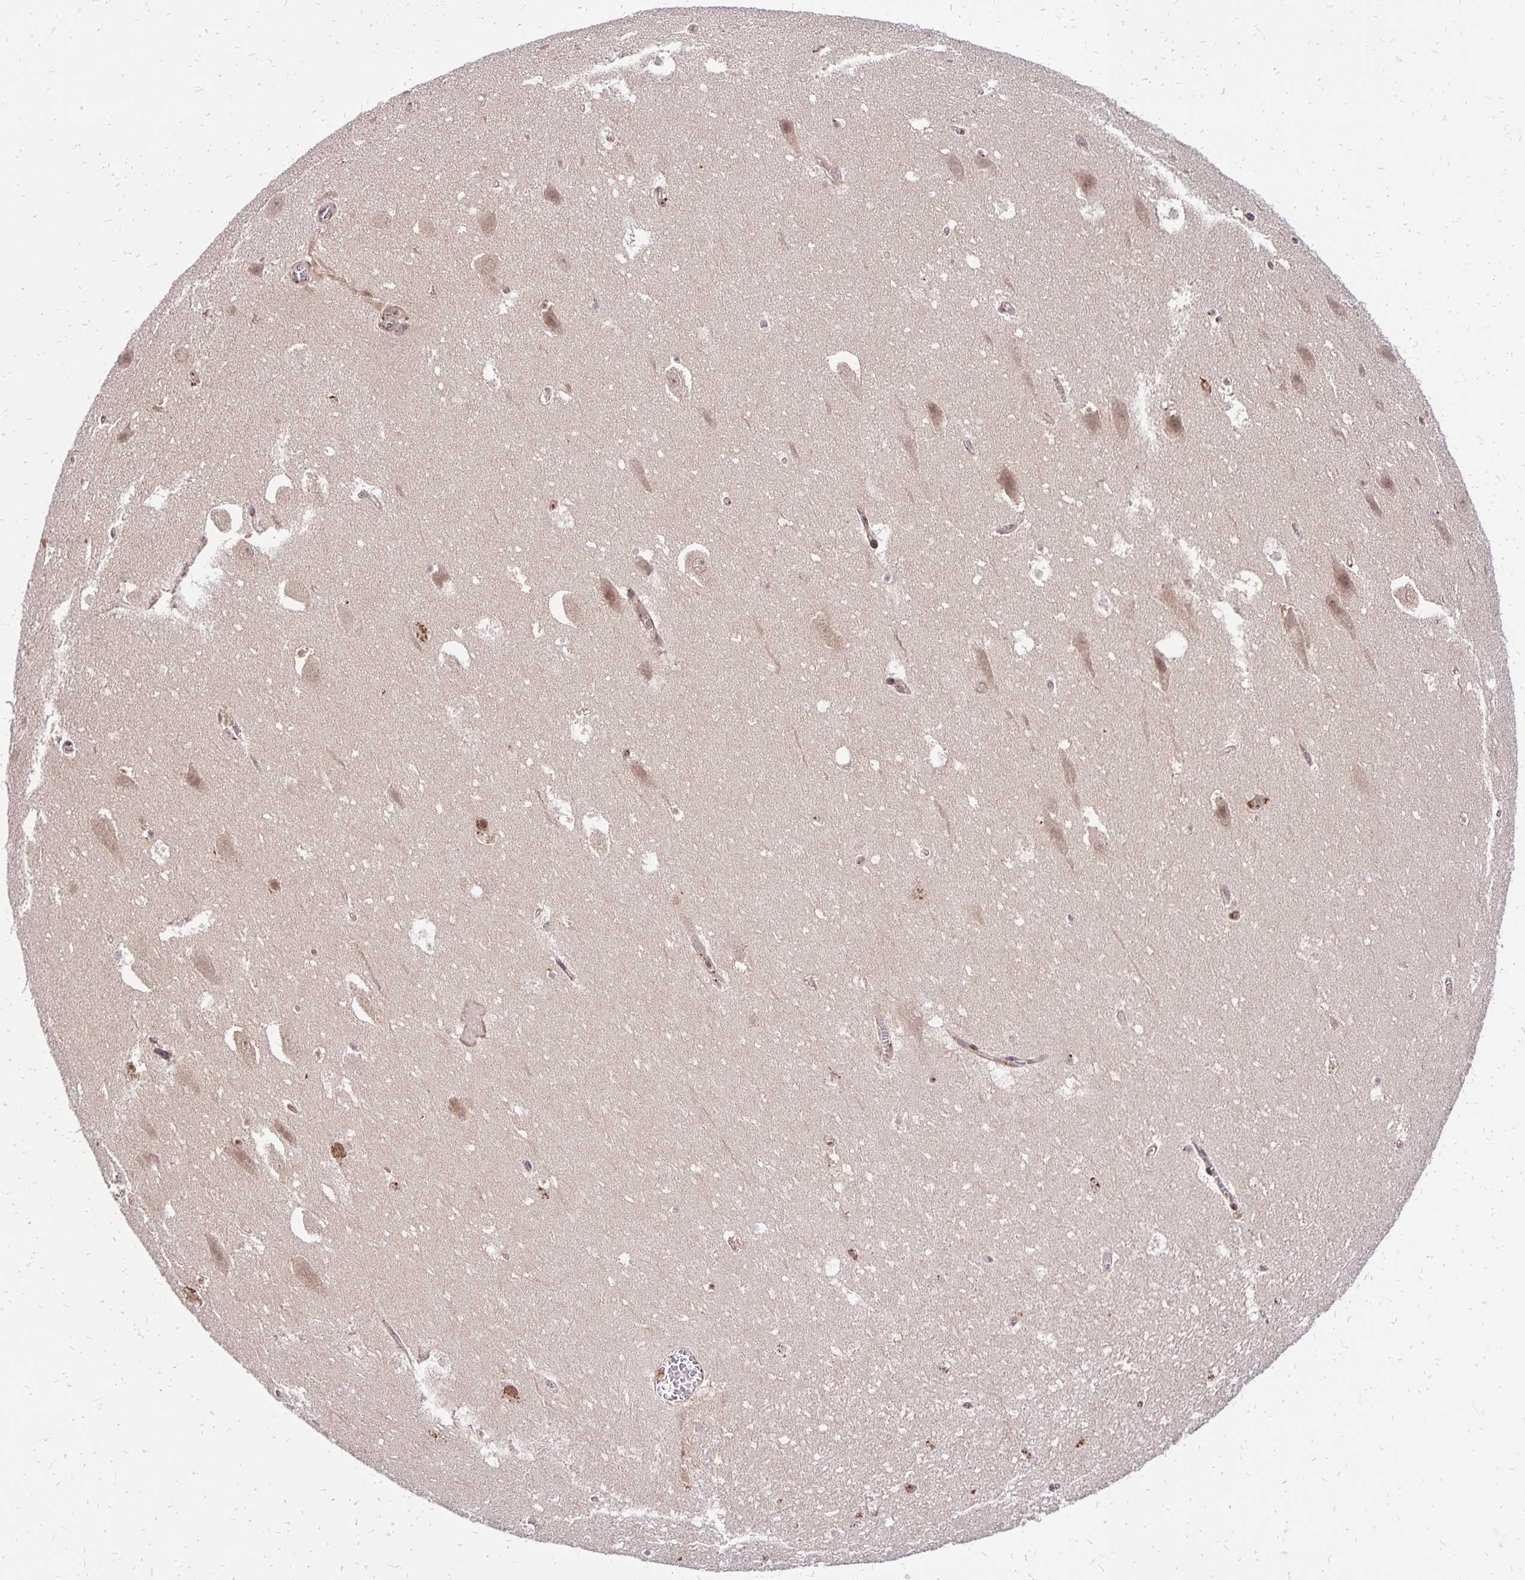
{"staining": {"intensity": "moderate", "quantity": "<25%", "location": "cytoplasmic/membranous,nuclear"}, "tissue": "hippocampus", "cell_type": "Glial cells", "image_type": "normal", "snomed": [{"axis": "morphology", "description": "Normal tissue, NOS"}, {"axis": "topography", "description": "Hippocampus"}], "caption": "A histopathology image of human hippocampus stained for a protein reveals moderate cytoplasmic/membranous,nuclear brown staining in glial cells. The protein of interest is stained brown, and the nuclei are stained in blue (DAB IHC with brightfield microscopy, high magnification).", "gene": "GOLGA5", "patient": {"sex": "female", "age": 42}}